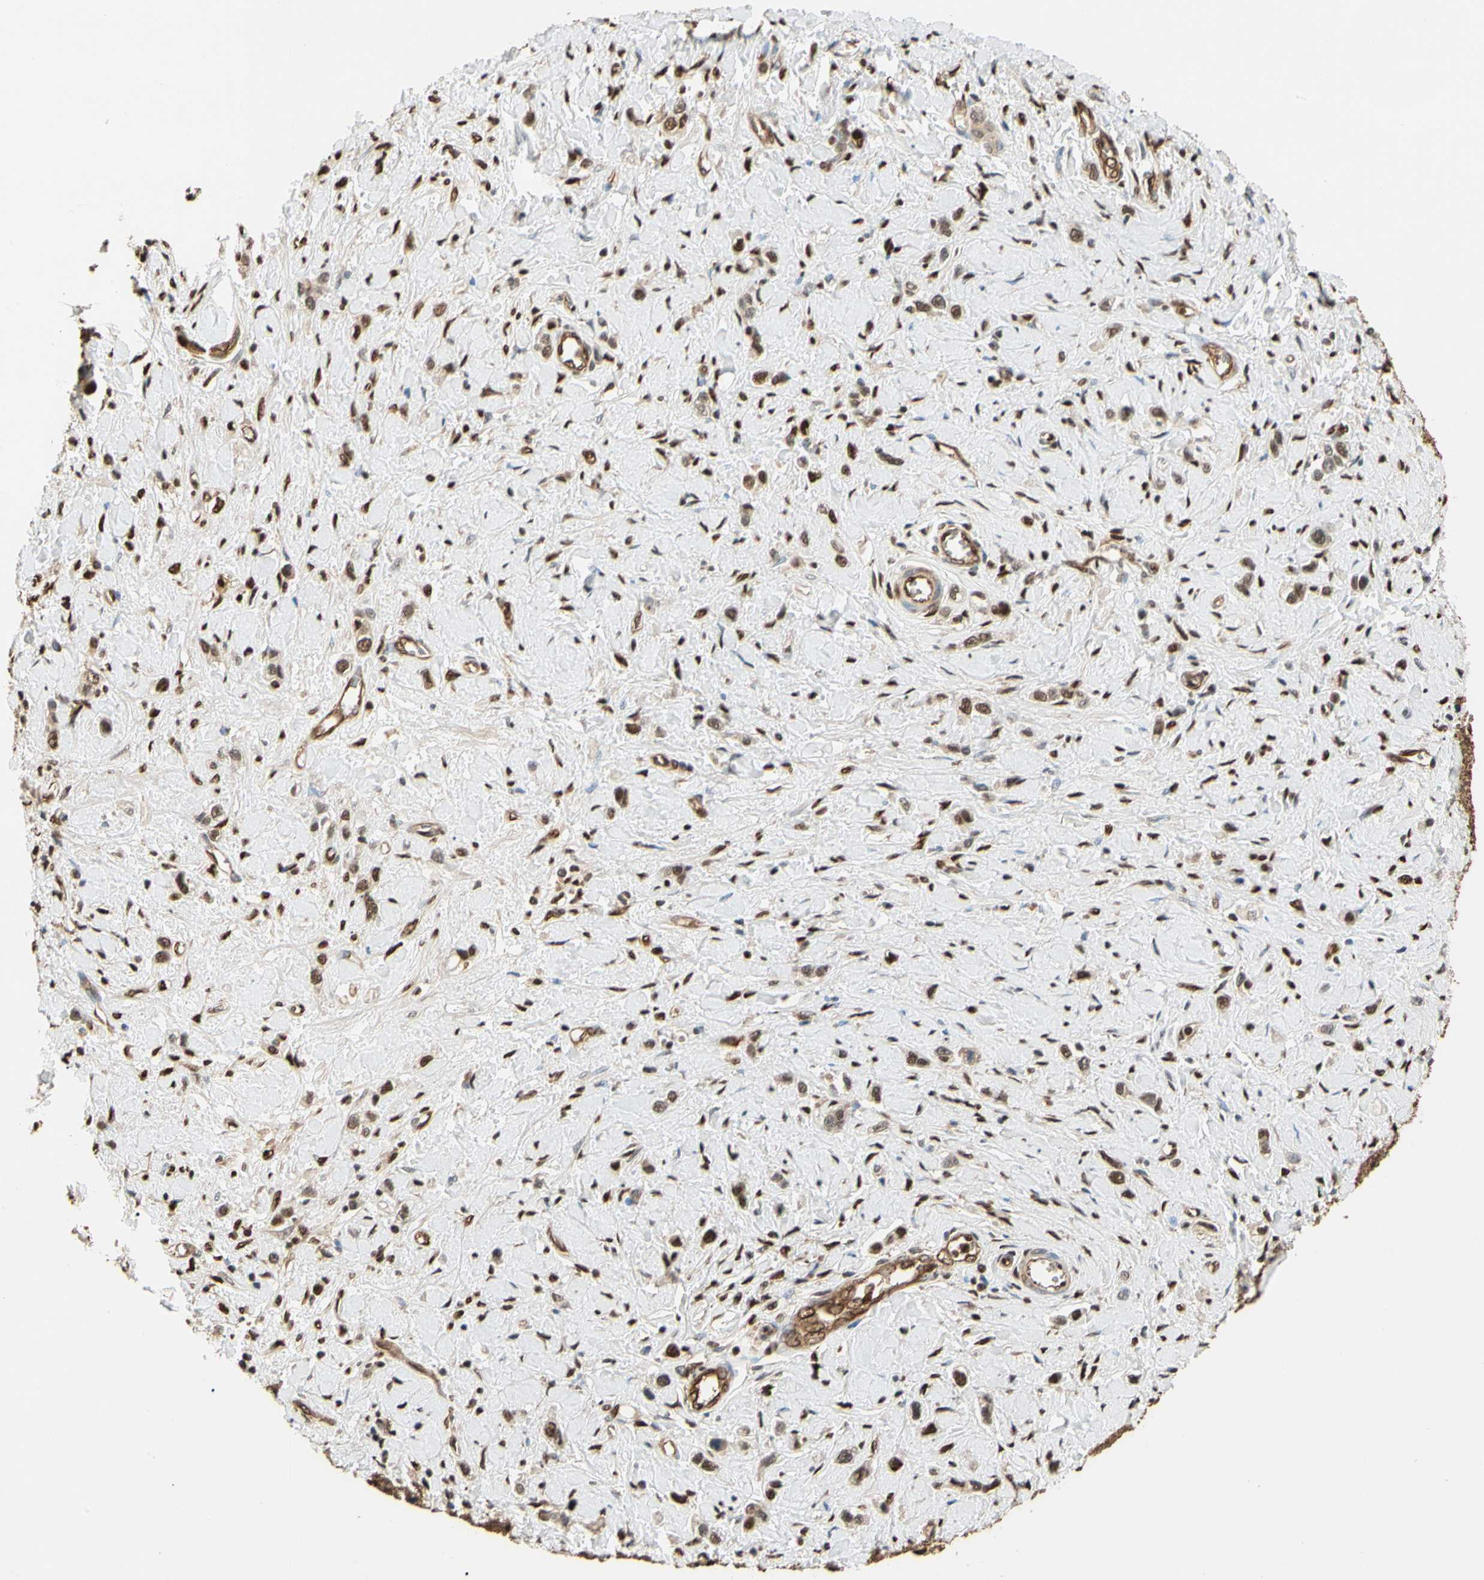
{"staining": {"intensity": "moderate", "quantity": ">75%", "location": "cytoplasmic/membranous,nuclear"}, "tissue": "stomach cancer", "cell_type": "Tumor cells", "image_type": "cancer", "snomed": [{"axis": "morphology", "description": "Normal tissue, NOS"}, {"axis": "morphology", "description": "Adenocarcinoma, NOS"}, {"axis": "topography", "description": "Stomach, upper"}, {"axis": "topography", "description": "Stomach"}], "caption": "An IHC micrograph of tumor tissue is shown. Protein staining in brown shows moderate cytoplasmic/membranous and nuclear positivity in stomach adenocarcinoma within tumor cells. (brown staining indicates protein expression, while blue staining denotes nuclei).", "gene": "PNCK", "patient": {"sex": "female", "age": 65}}